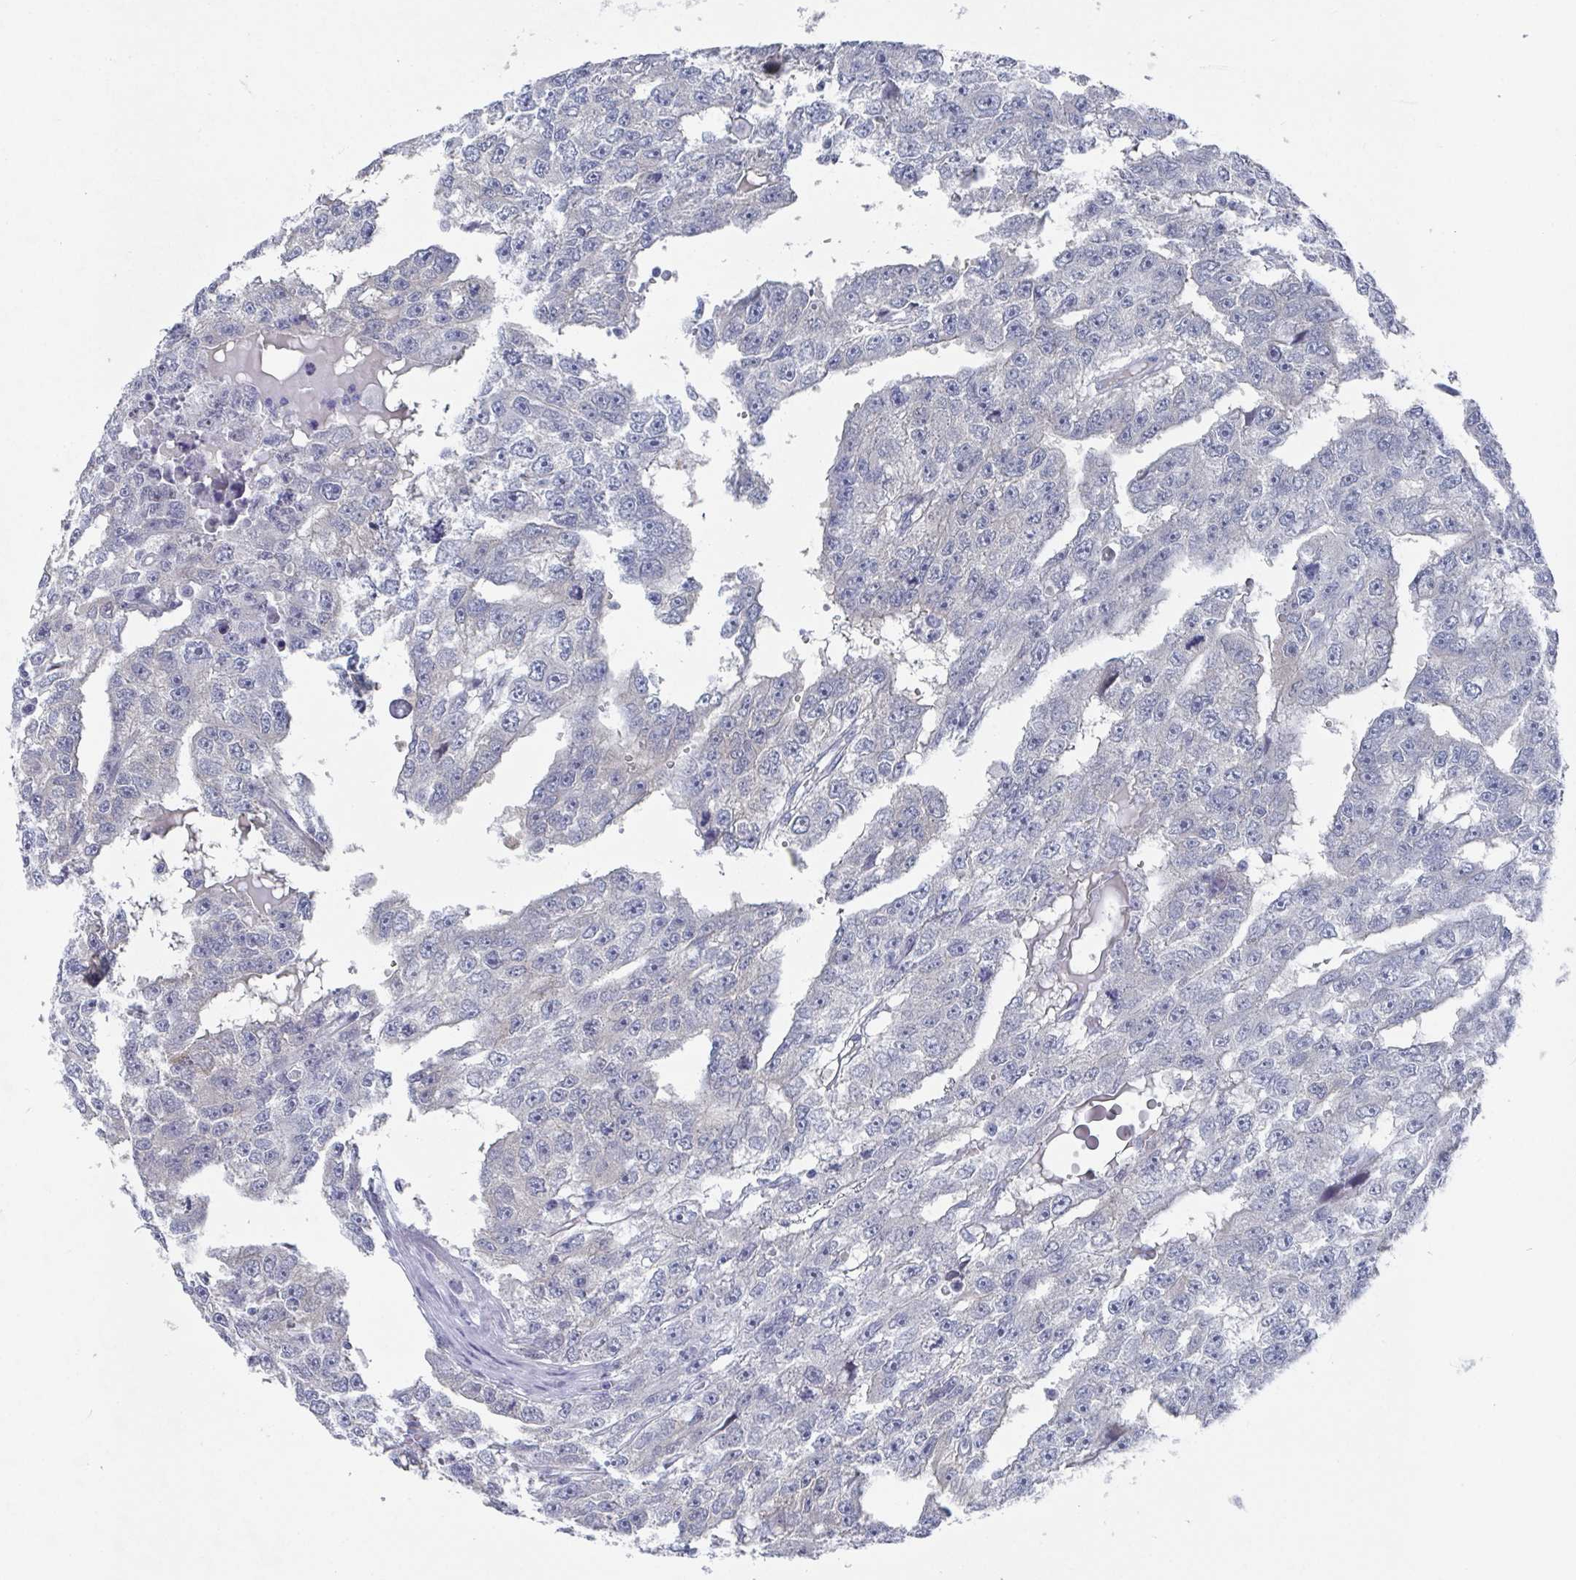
{"staining": {"intensity": "negative", "quantity": "none", "location": "none"}, "tissue": "testis cancer", "cell_type": "Tumor cells", "image_type": "cancer", "snomed": [{"axis": "morphology", "description": "Carcinoma, Embryonal, NOS"}, {"axis": "topography", "description": "Testis"}], "caption": "A photomicrograph of embryonal carcinoma (testis) stained for a protein shows no brown staining in tumor cells.", "gene": "CAMKV", "patient": {"sex": "male", "age": 20}}